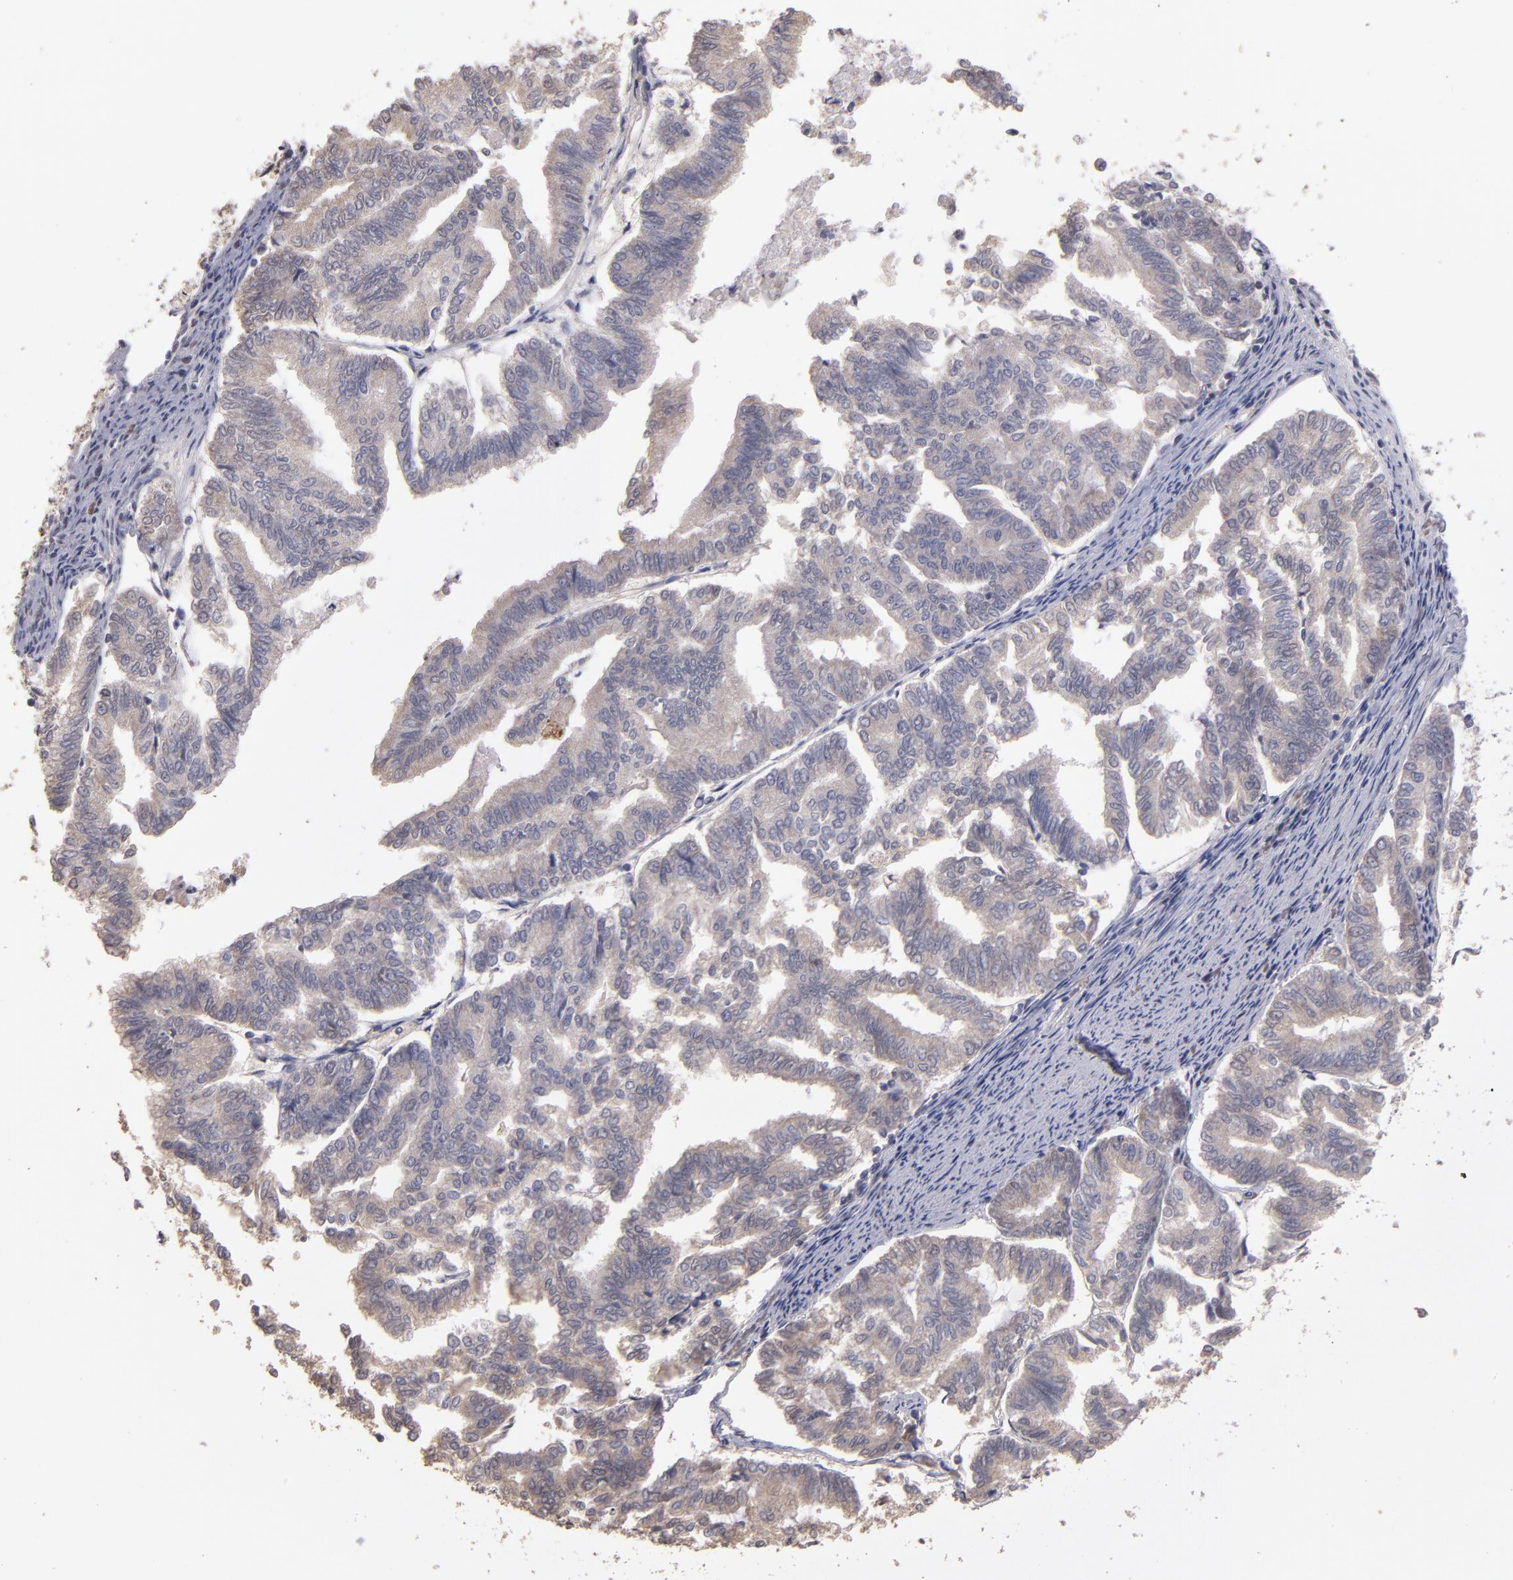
{"staining": {"intensity": "weak", "quantity": "<25%", "location": "cytoplasmic/membranous"}, "tissue": "endometrial cancer", "cell_type": "Tumor cells", "image_type": "cancer", "snomed": [{"axis": "morphology", "description": "Adenocarcinoma, NOS"}, {"axis": "topography", "description": "Endometrium"}], "caption": "The histopathology image shows no staining of tumor cells in adenocarcinoma (endometrial).", "gene": "GNAZ", "patient": {"sex": "female", "age": 79}}